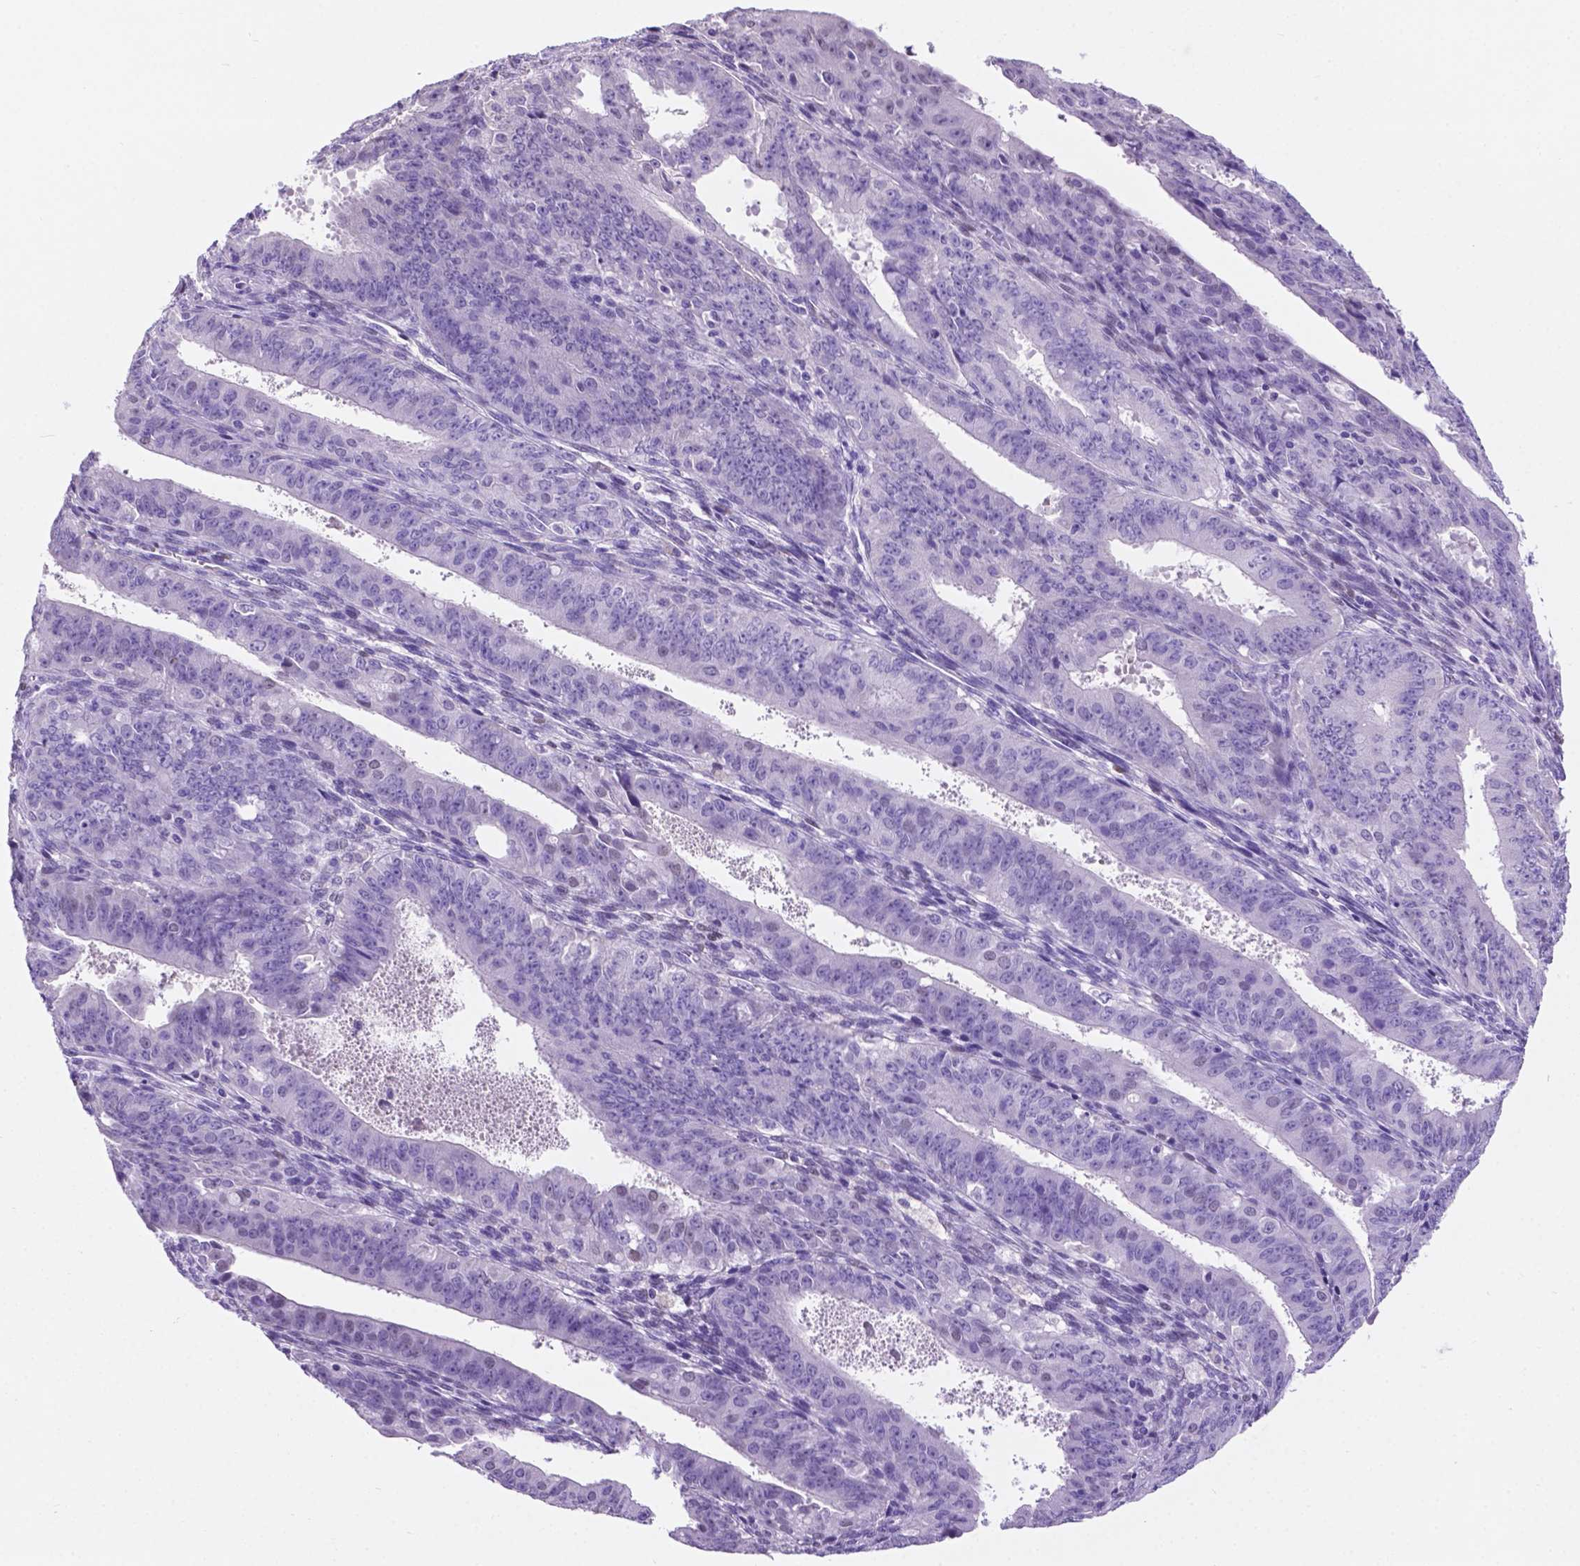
{"staining": {"intensity": "negative", "quantity": "none", "location": "none"}, "tissue": "ovarian cancer", "cell_type": "Tumor cells", "image_type": "cancer", "snomed": [{"axis": "morphology", "description": "Carcinoma, endometroid"}, {"axis": "topography", "description": "Ovary"}], "caption": "Endometroid carcinoma (ovarian) was stained to show a protein in brown. There is no significant staining in tumor cells. (DAB immunohistochemistry with hematoxylin counter stain).", "gene": "TMEM210", "patient": {"sex": "female", "age": 42}}